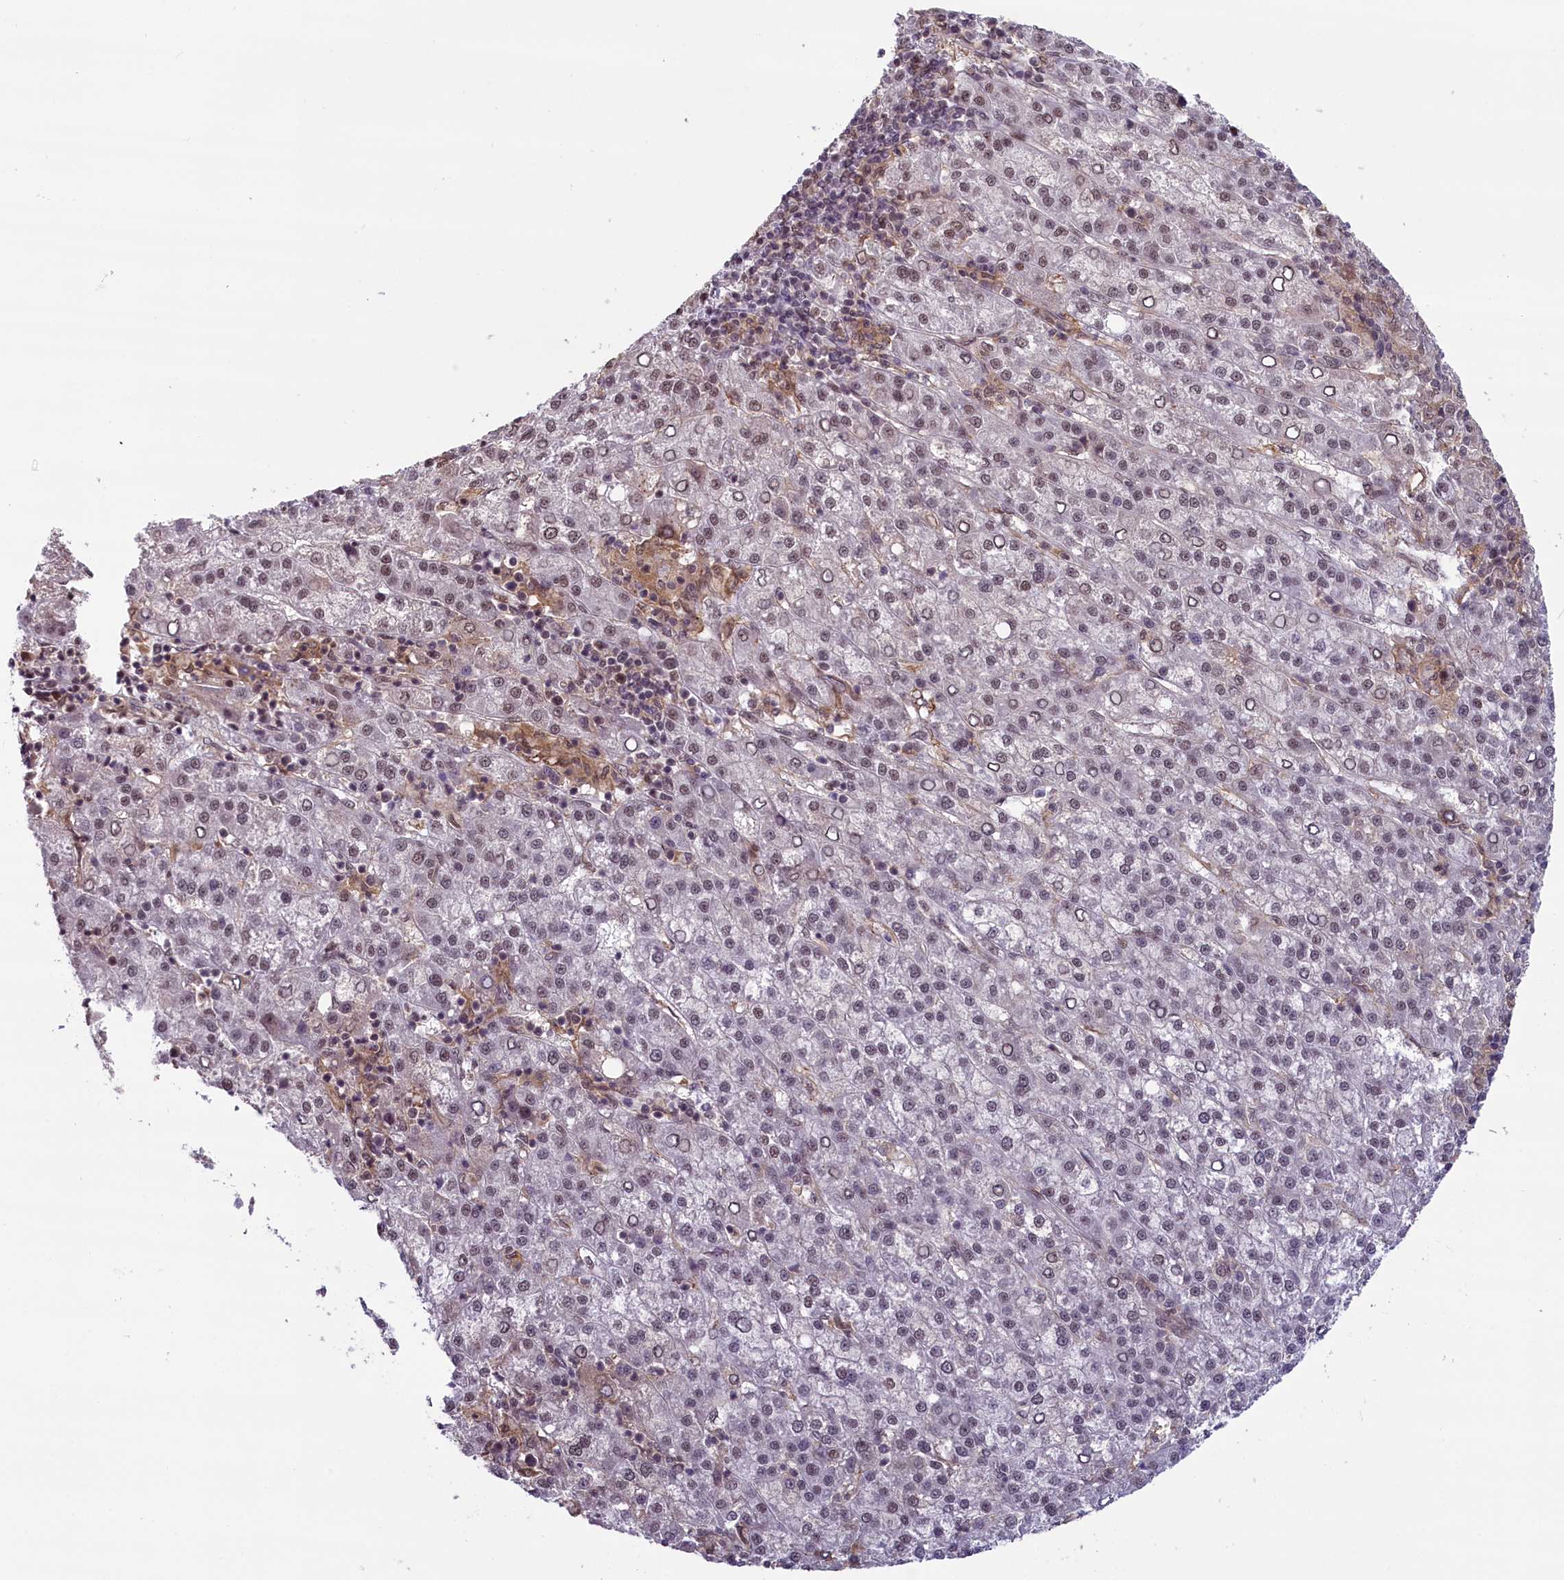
{"staining": {"intensity": "weak", "quantity": "<25%", "location": "nuclear"}, "tissue": "liver cancer", "cell_type": "Tumor cells", "image_type": "cancer", "snomed": [{"axis": "morphology", "description": "Carcinoma, Hepatocellular, NOS"}, {"axis": "topography", "description": "Liver"}], "caption": "Histopathology image shows no protein positivity in tumor cells of liver cancer tissue. Nuclei are stained in blue.", "gene": "FCHO1", "patient": {"sex": "female", "age": 58}}